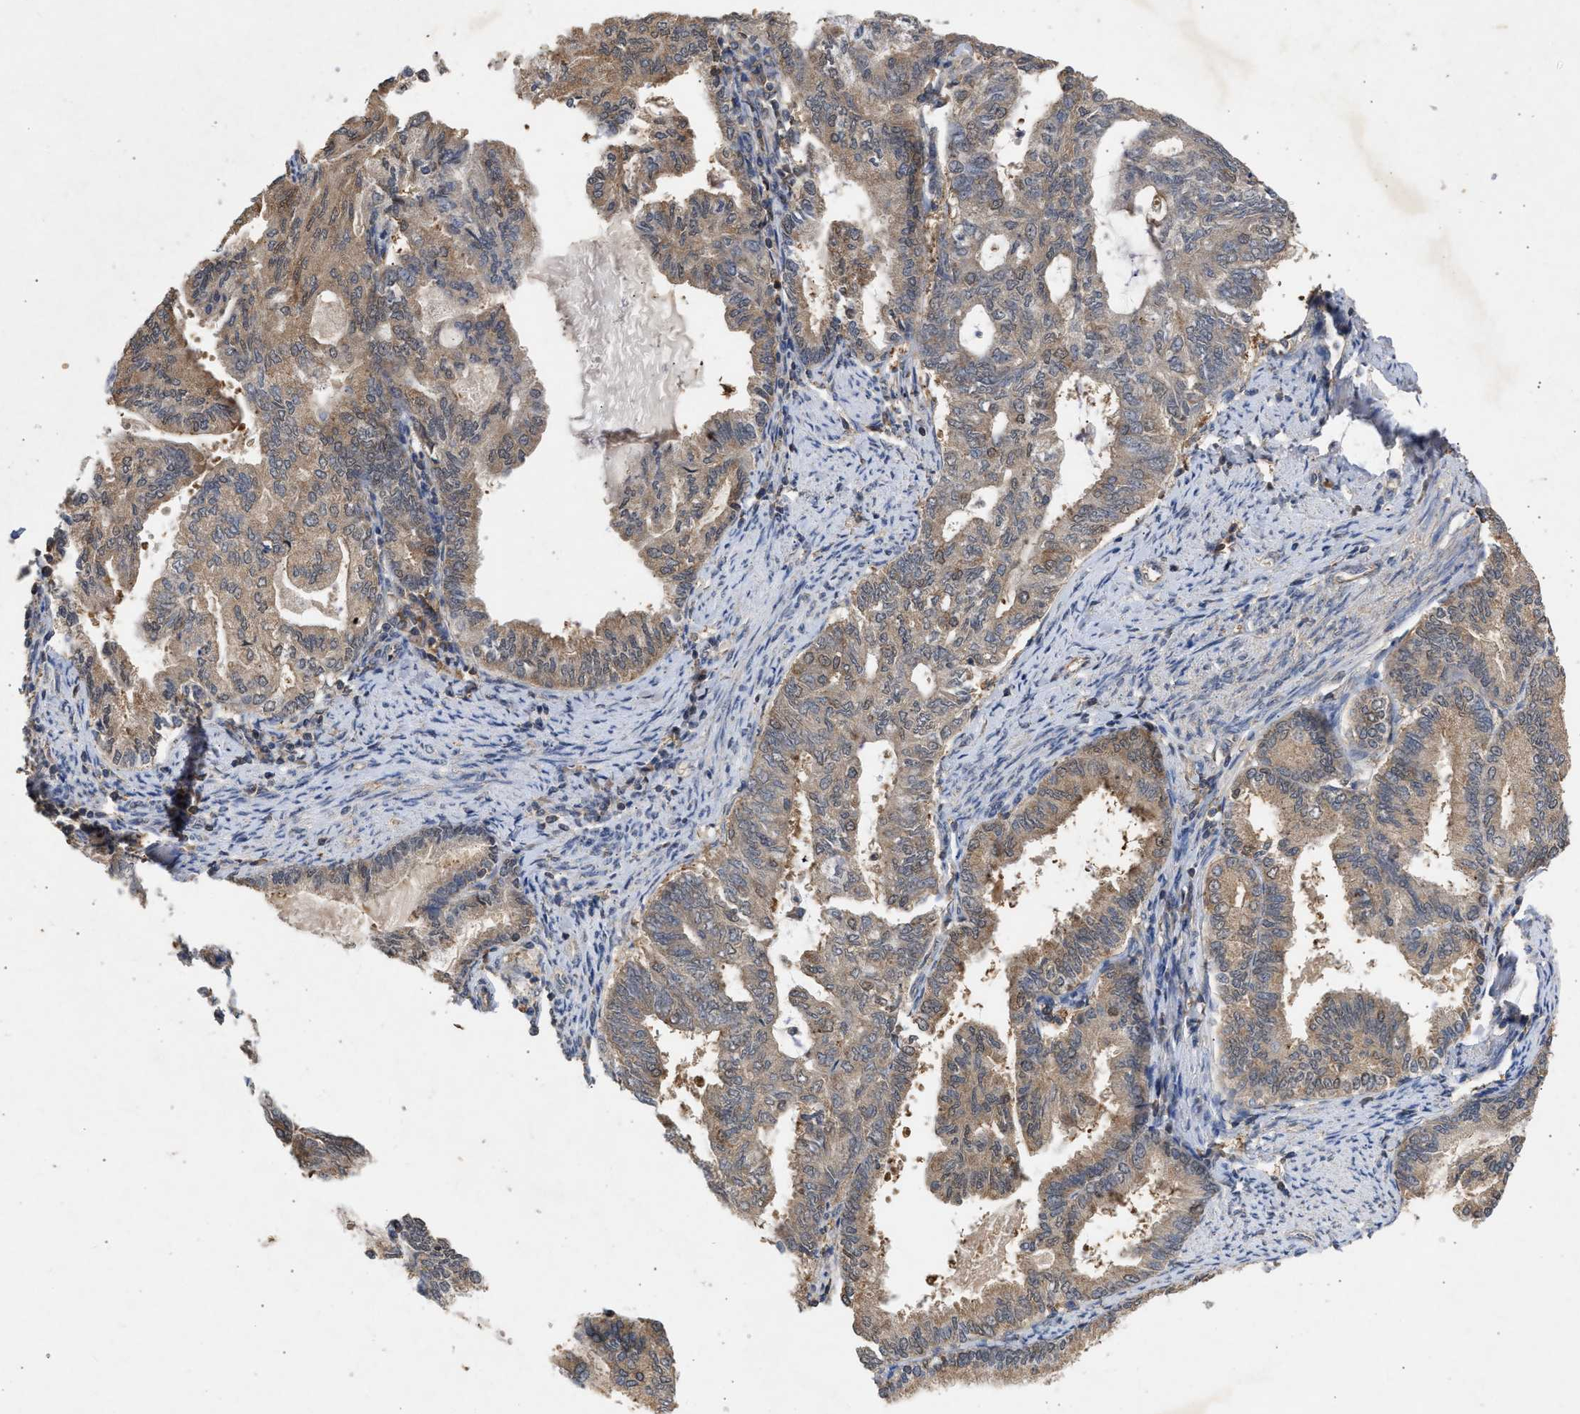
{"staining": {"intensity": "weak", "quantity": ">75%", "location": "cytoplasmic/membranous"}, "tissue": "endometrial cancer", "cell_type": "Tumor cells", "image_type": "cancer", "snomed": [{"axis": "morphology", "description": "Adenocarcinoma, NOS"}, {"axis": "topography", "description": "Endometrium"}], "caption": "Endometrial adenocarcinoma stained with DAB immunohistochemistry shows low levels of weak cytoplasmic/membranous staining in approximately >75% of tumor cells. (Brightfield microscopy of DAB IHC at high magnification).", "gene": "FITM1", "patient": {"sex": "female", "age": 86}}